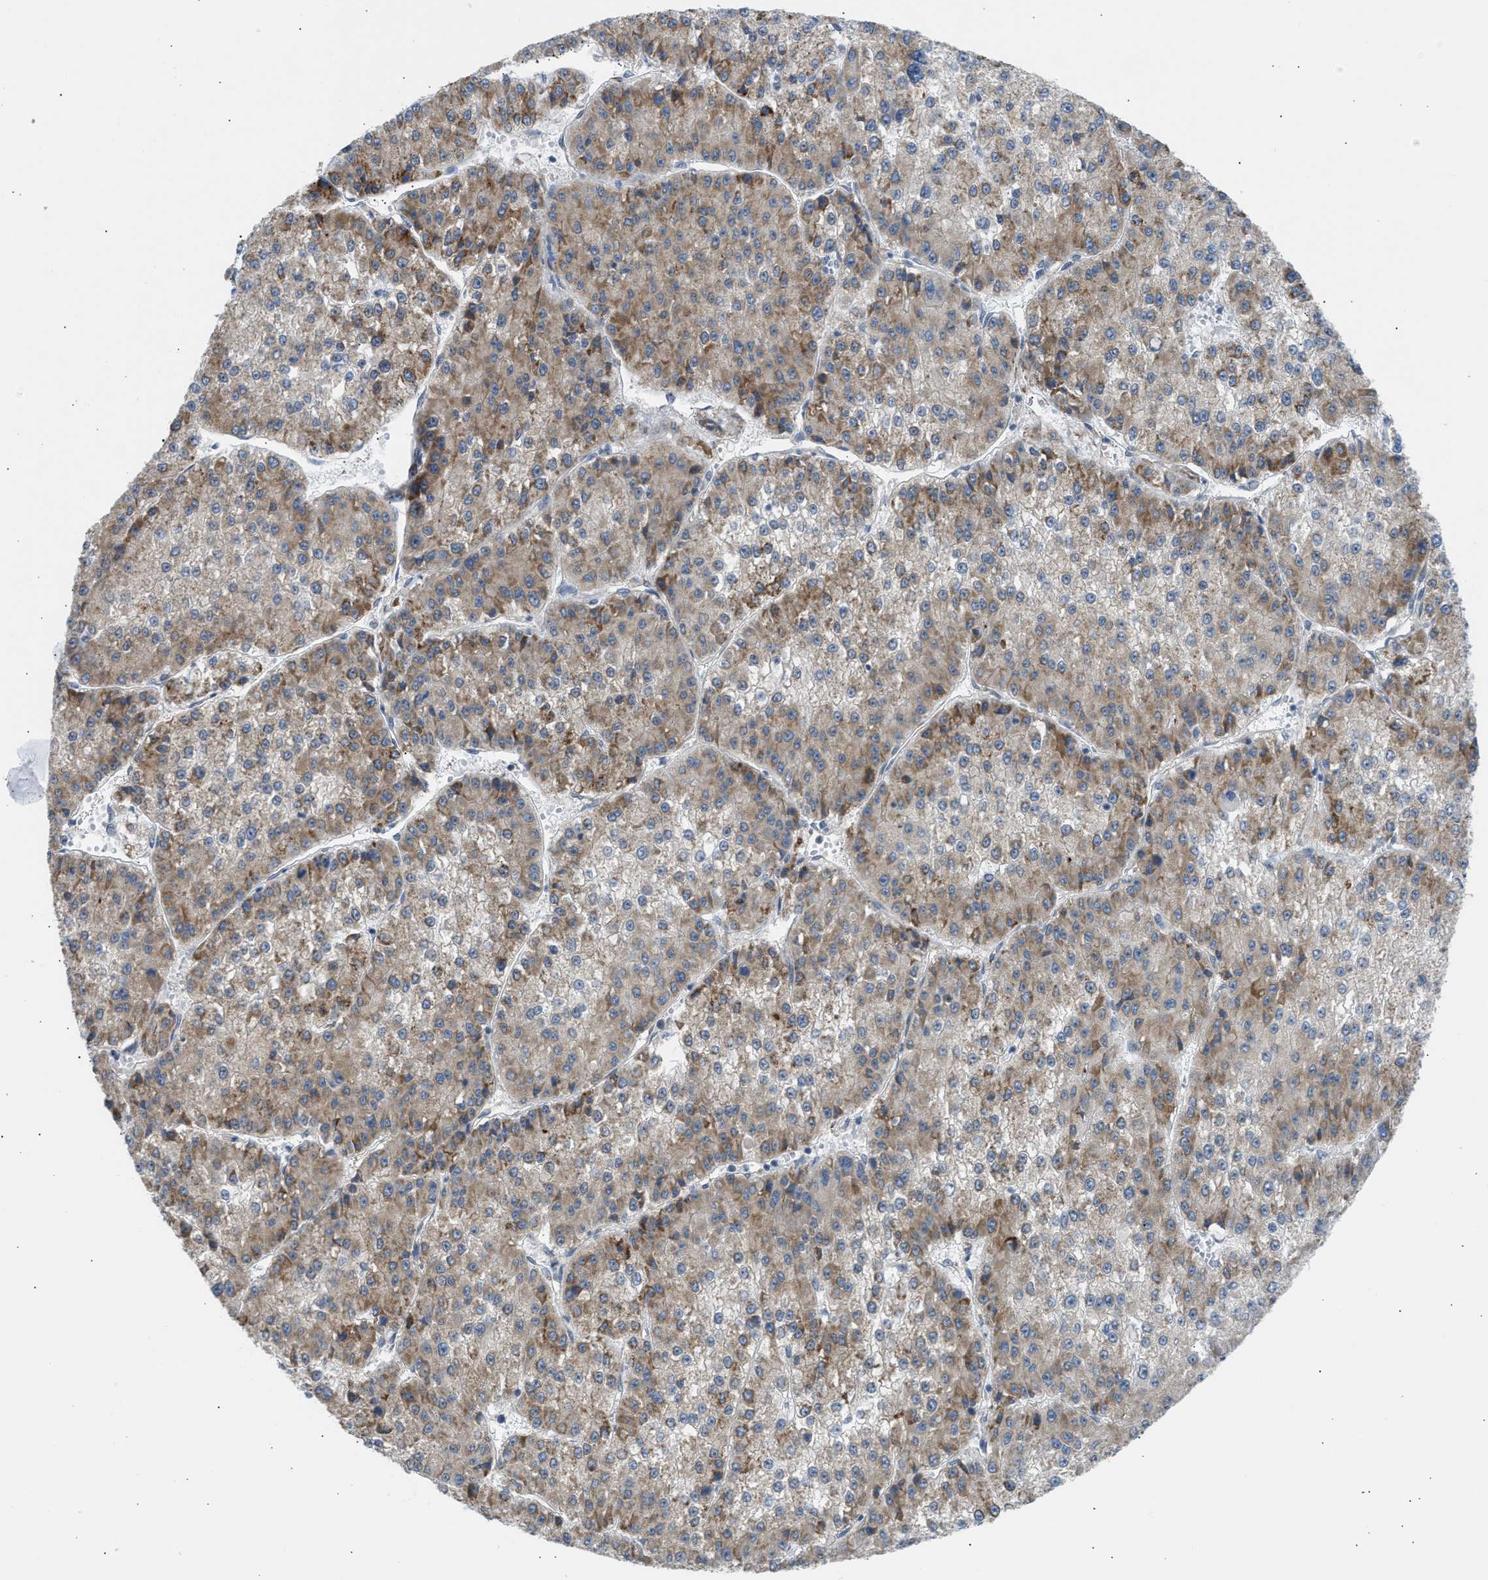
{"staining": {"intensity": "moderate", "quantity": ">75%", "location": "cytoplasmic/membranous"}, "tissue": "liver cancer", "cell_type": "Tumor cells", "image_type": "cancer", "snomed": [{"axis": "morphology", "description": "Carcinoma, Hepatocellular, NOS"}, {"axis": "topography", "description": "Liver"}], "caption": "Hepatocellular carcinoma (liver) stained with a brown dye shows moderate cytoplasmic/membranous positive staining in approximately >75% of tumor cells.", "gene": "KCNC2", "patient": {"sex": "female", "age": 73}}